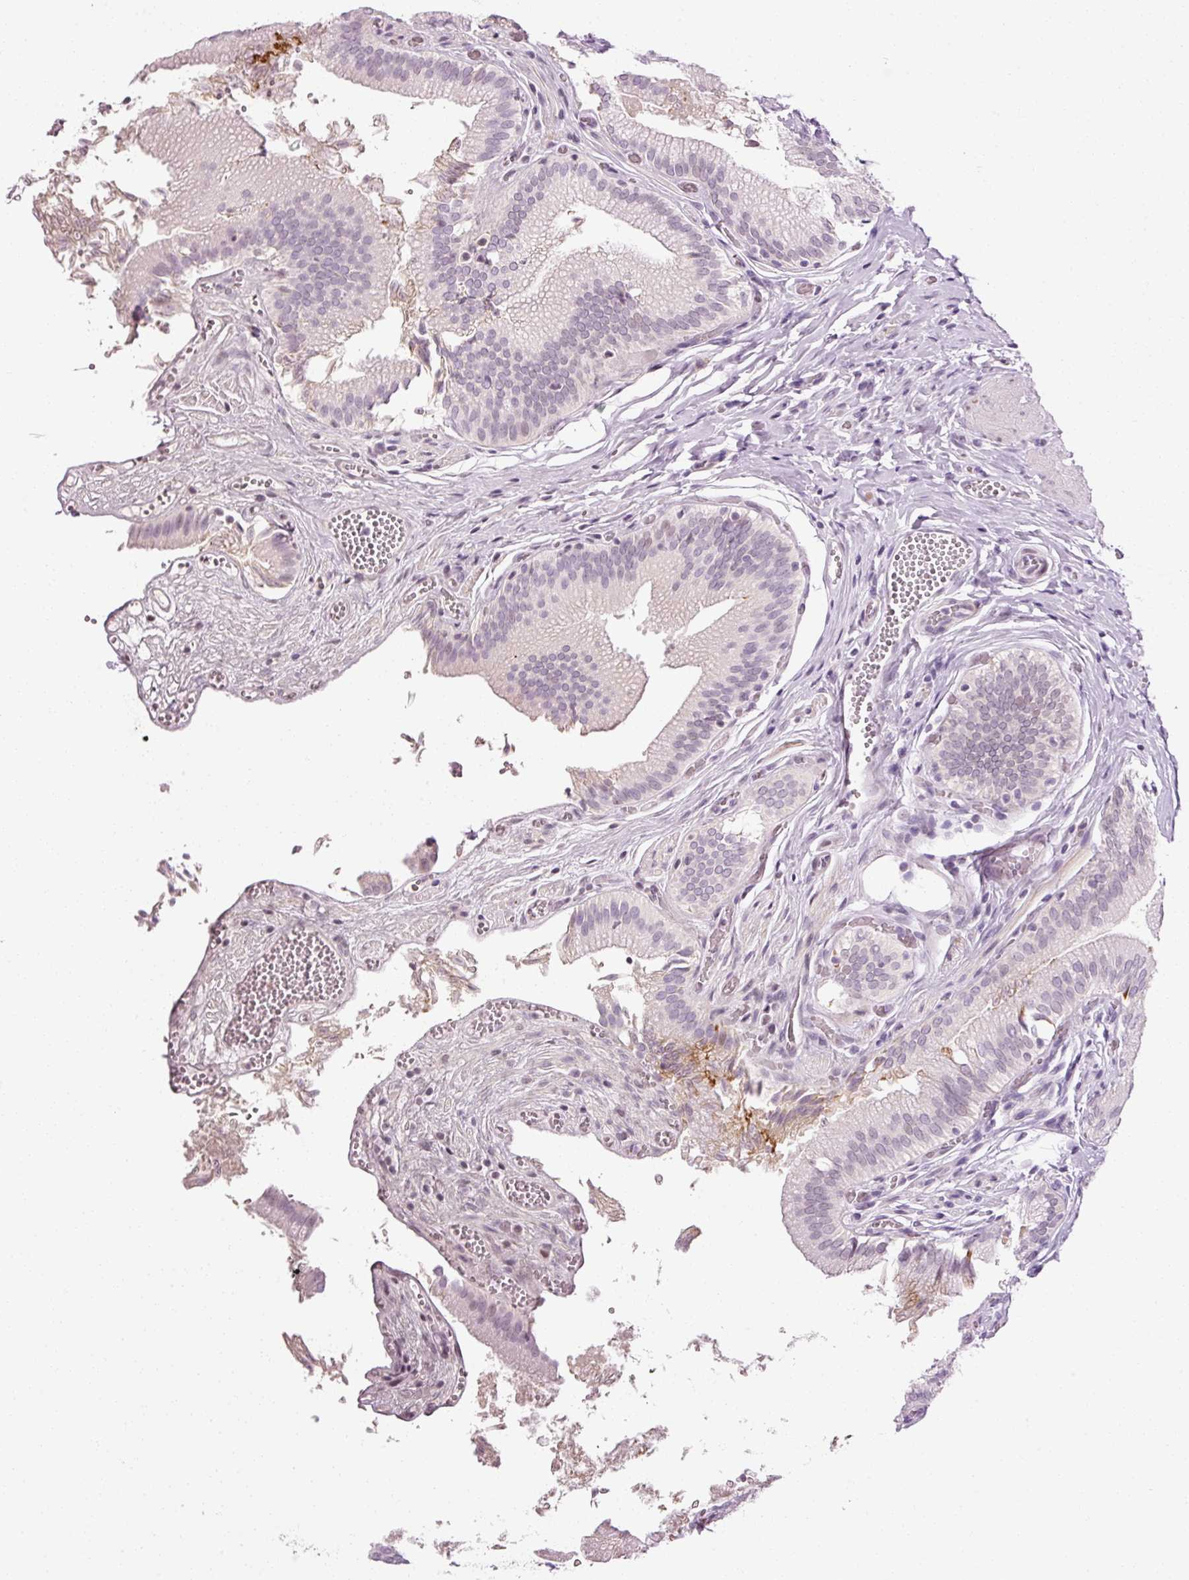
{"staining": {"intensity": "moderate", "quantity": "<25%", "location": "nuclear"}, "tissue": "gallbladder", "cell_type": "Glandular cells", "image_type": "normal", "snomed": [{"axis": "morphology", "description": "Normal tissue, NOS"}, {"axis": "topography", "description": "Gallbladder"}, {"axis": "topography", "description": "Peripheral nerve tissue"}], "caption": "This photomicrograph exhibits immunohistochemistry staining of unremarkable gallbladder, with low moderate nuclear positivity in approximately <25% of glandular cells.", "gene": "ANKRD20A1", "patient": {"sex": "male", "age": 17}}